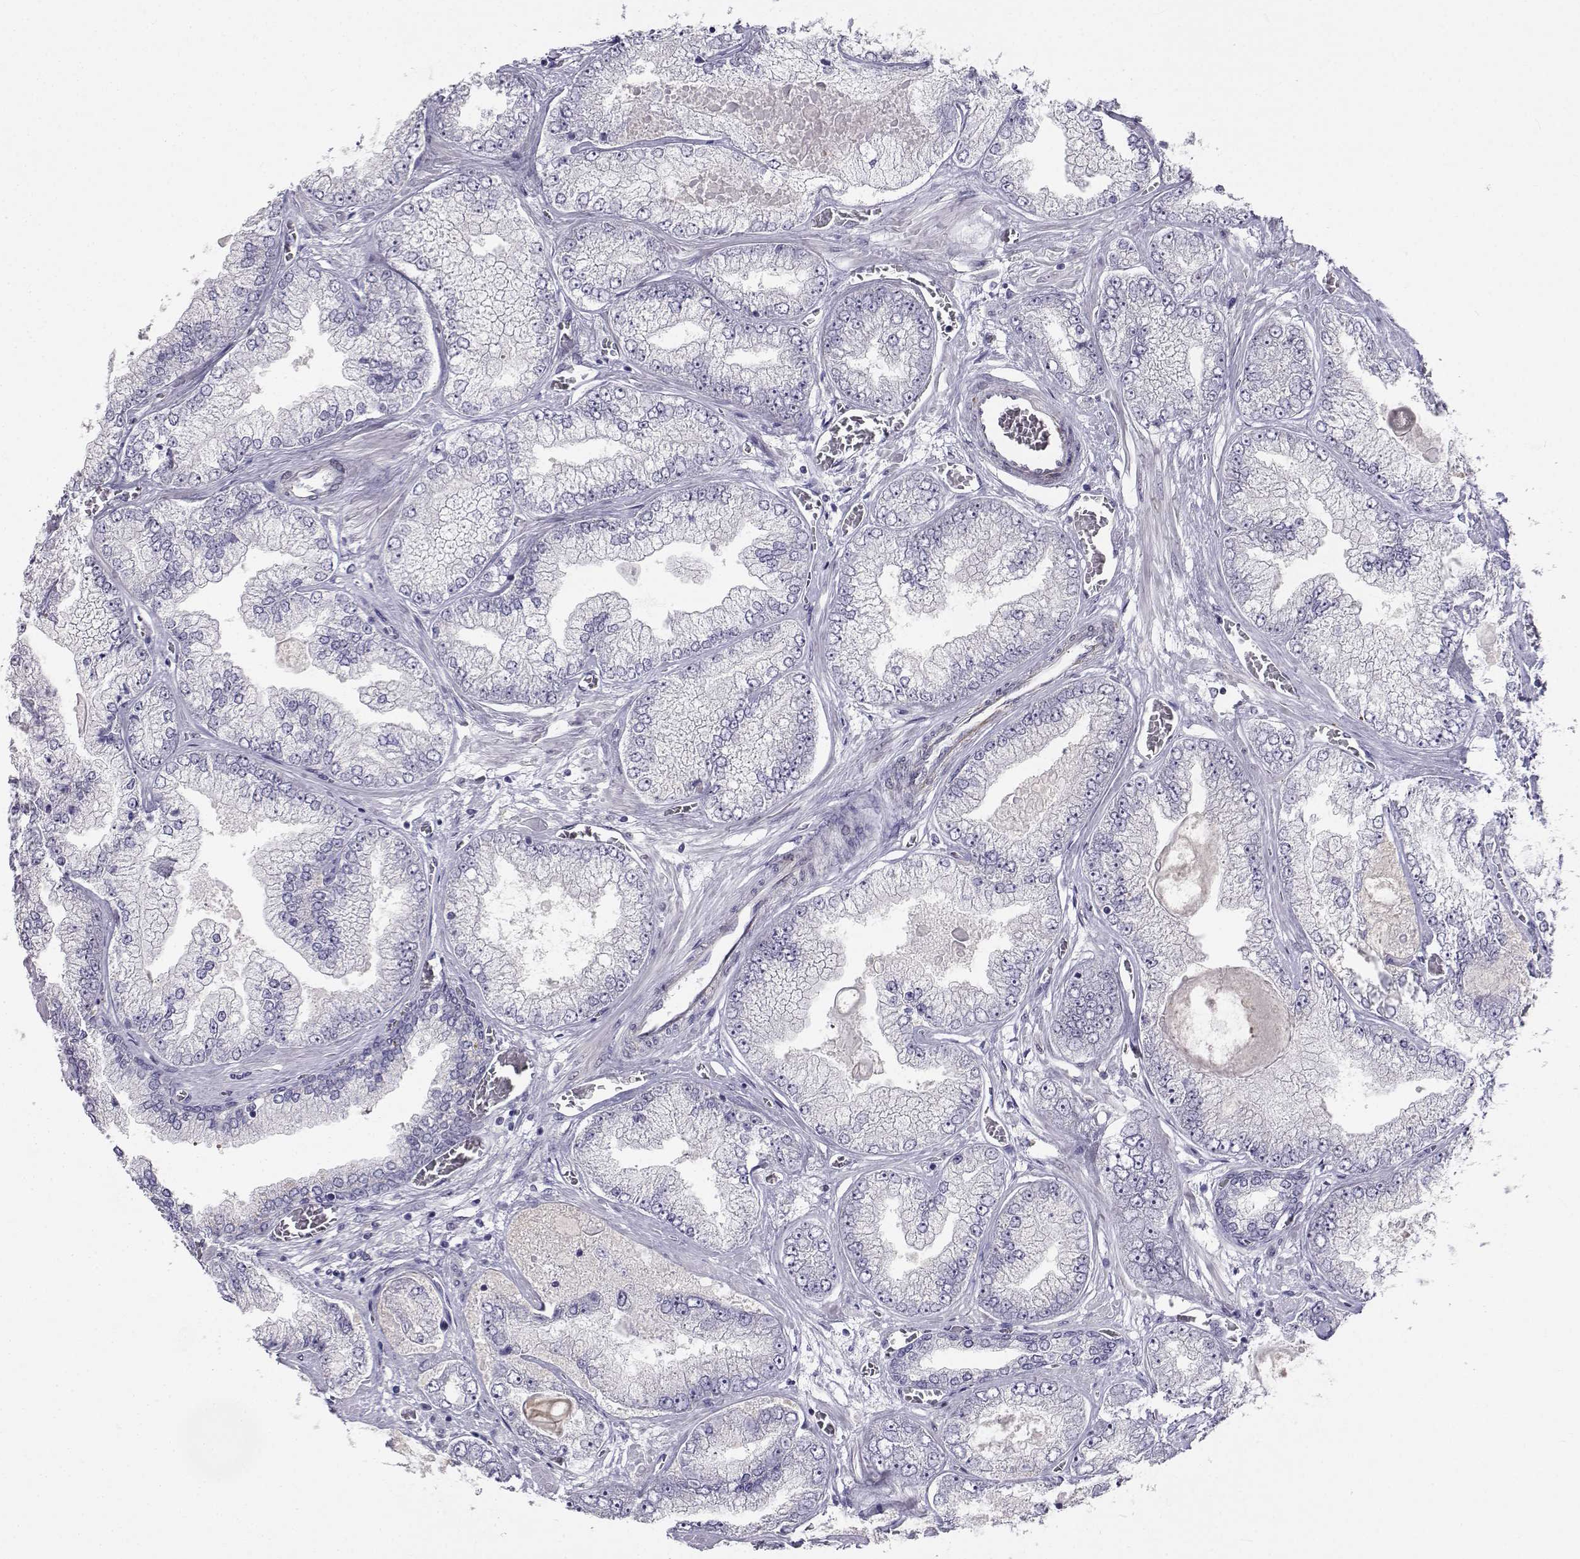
{"staining": {"intensity": "negative", "quantity": "none", "location": "none"}, "tissue": "prostate cancer", "cell_type": "Tumor cells", "image_type": "cancer", "snomed": [{"axis": "morphology", "description": "Adenocarcinoma, Low grade"}, {"axis": "topography", "description": "Prostate"}], "caption": "The image demonstrates no staining of tumor cells in prostate cancer.", "gene": "SLC6A3", "patient": {"sex": "male", "age": 57}}